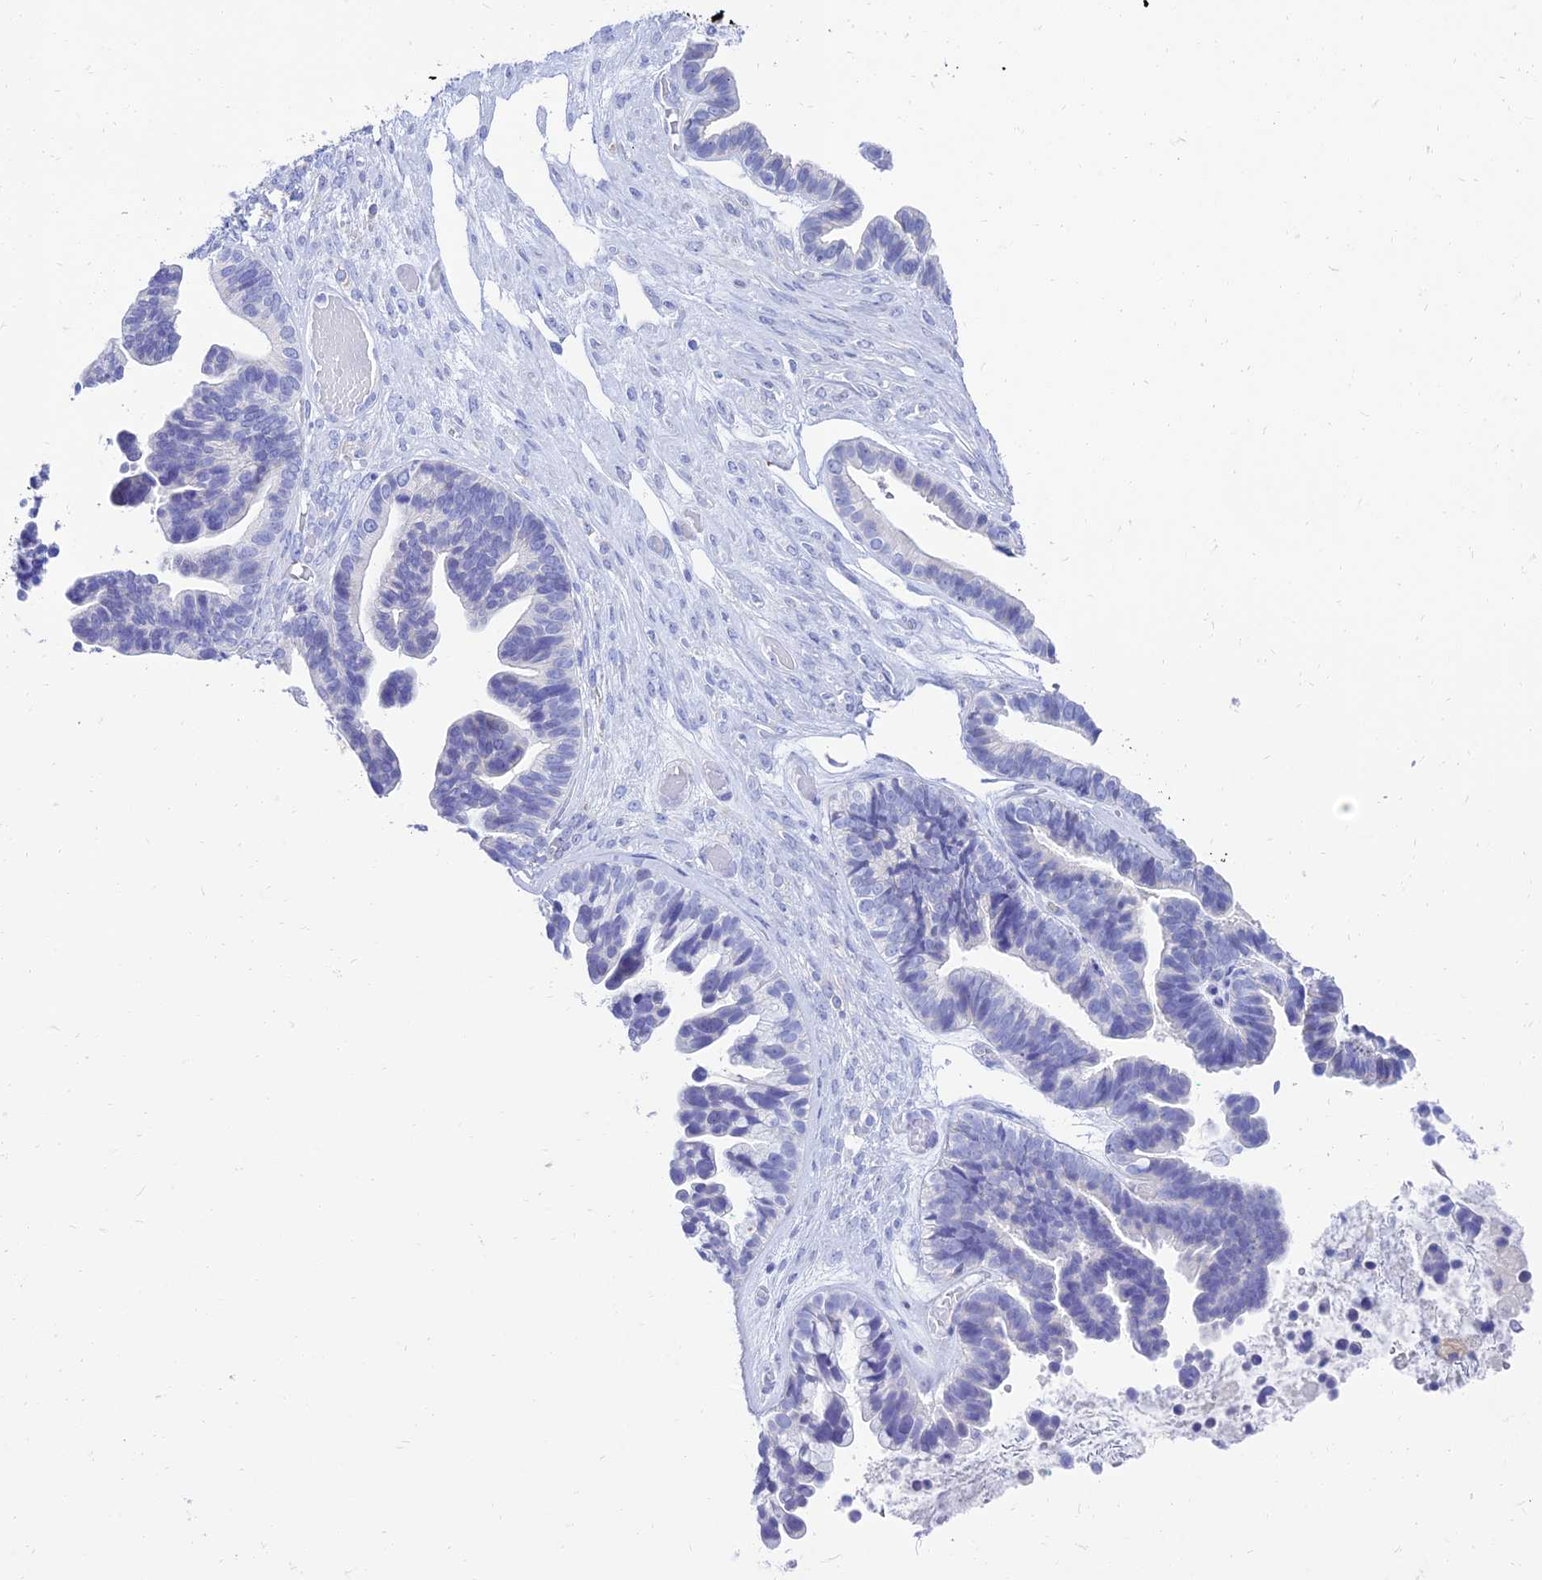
{"staining": {"intensity": "negative", "quantity": "none", "location": "none"}, "tissue": "ovarian cancer", "cell_type": "Tumor cells", "image_type": "cancer", "snomed": [{"axis": "morphology", "description": "Cystadenocarcinoma, serous, NOS"}, {"axis": "topography", "description": "Ovary"}], "caption": "Ovarian serous cystadenocarcinoma was stained to show a protein in brown. There is no significant positivity in tumor cells. (DAB immunohistochemistry visualized using brightfield microscopy, high magnification).", "gene": "TAC3", "patient": {"sex": "female", "age": 56}}